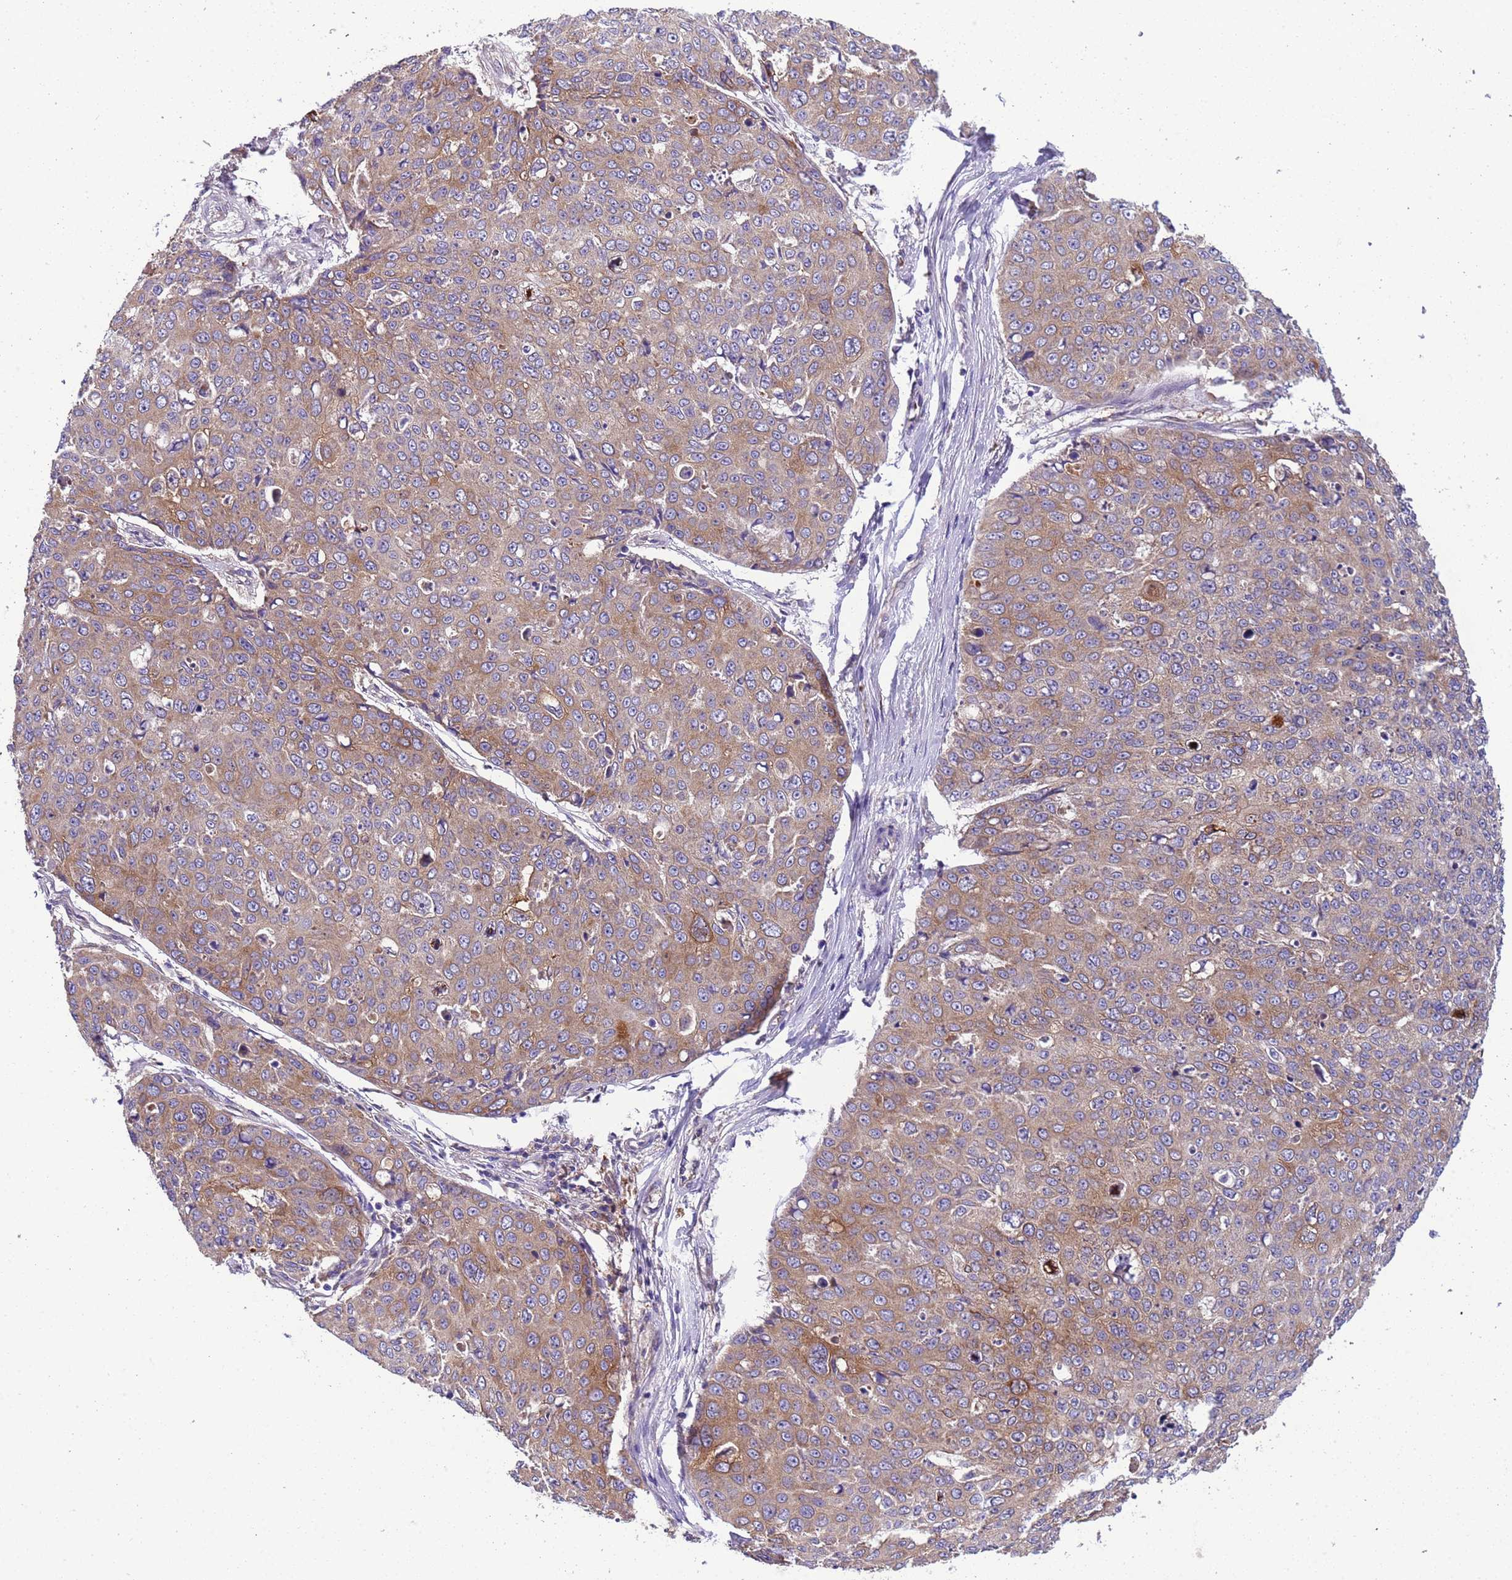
{"staining": {"intensity": "moderate", "quantity": "25%-75%", "location": "cytoplasmic/membranous"}, "tissue": "skin cancer", "cell_type": "Tumor cells", "image_type": "cancer", "snomed": [{"axis": "morphology", "description": "Squamous cell carcinoma, NOS"}, {"axis": "topography", "description": "Skin"}], "caption": "Protein expression analysis of skin cancer (squamous cell carcinoma) exhibits moderate cytoplasmic/membranous positivity in about 25%-75% of tumor cells. The staining was performed using DAB (3,3'-diaminobenzidine) to visualize the protein expression in brown, while the nuclei were stained in blue with hematoxylin (Magnification: 20x).", "gene": "PAQR7", "patient": {"sex": "male", "age": 71}}